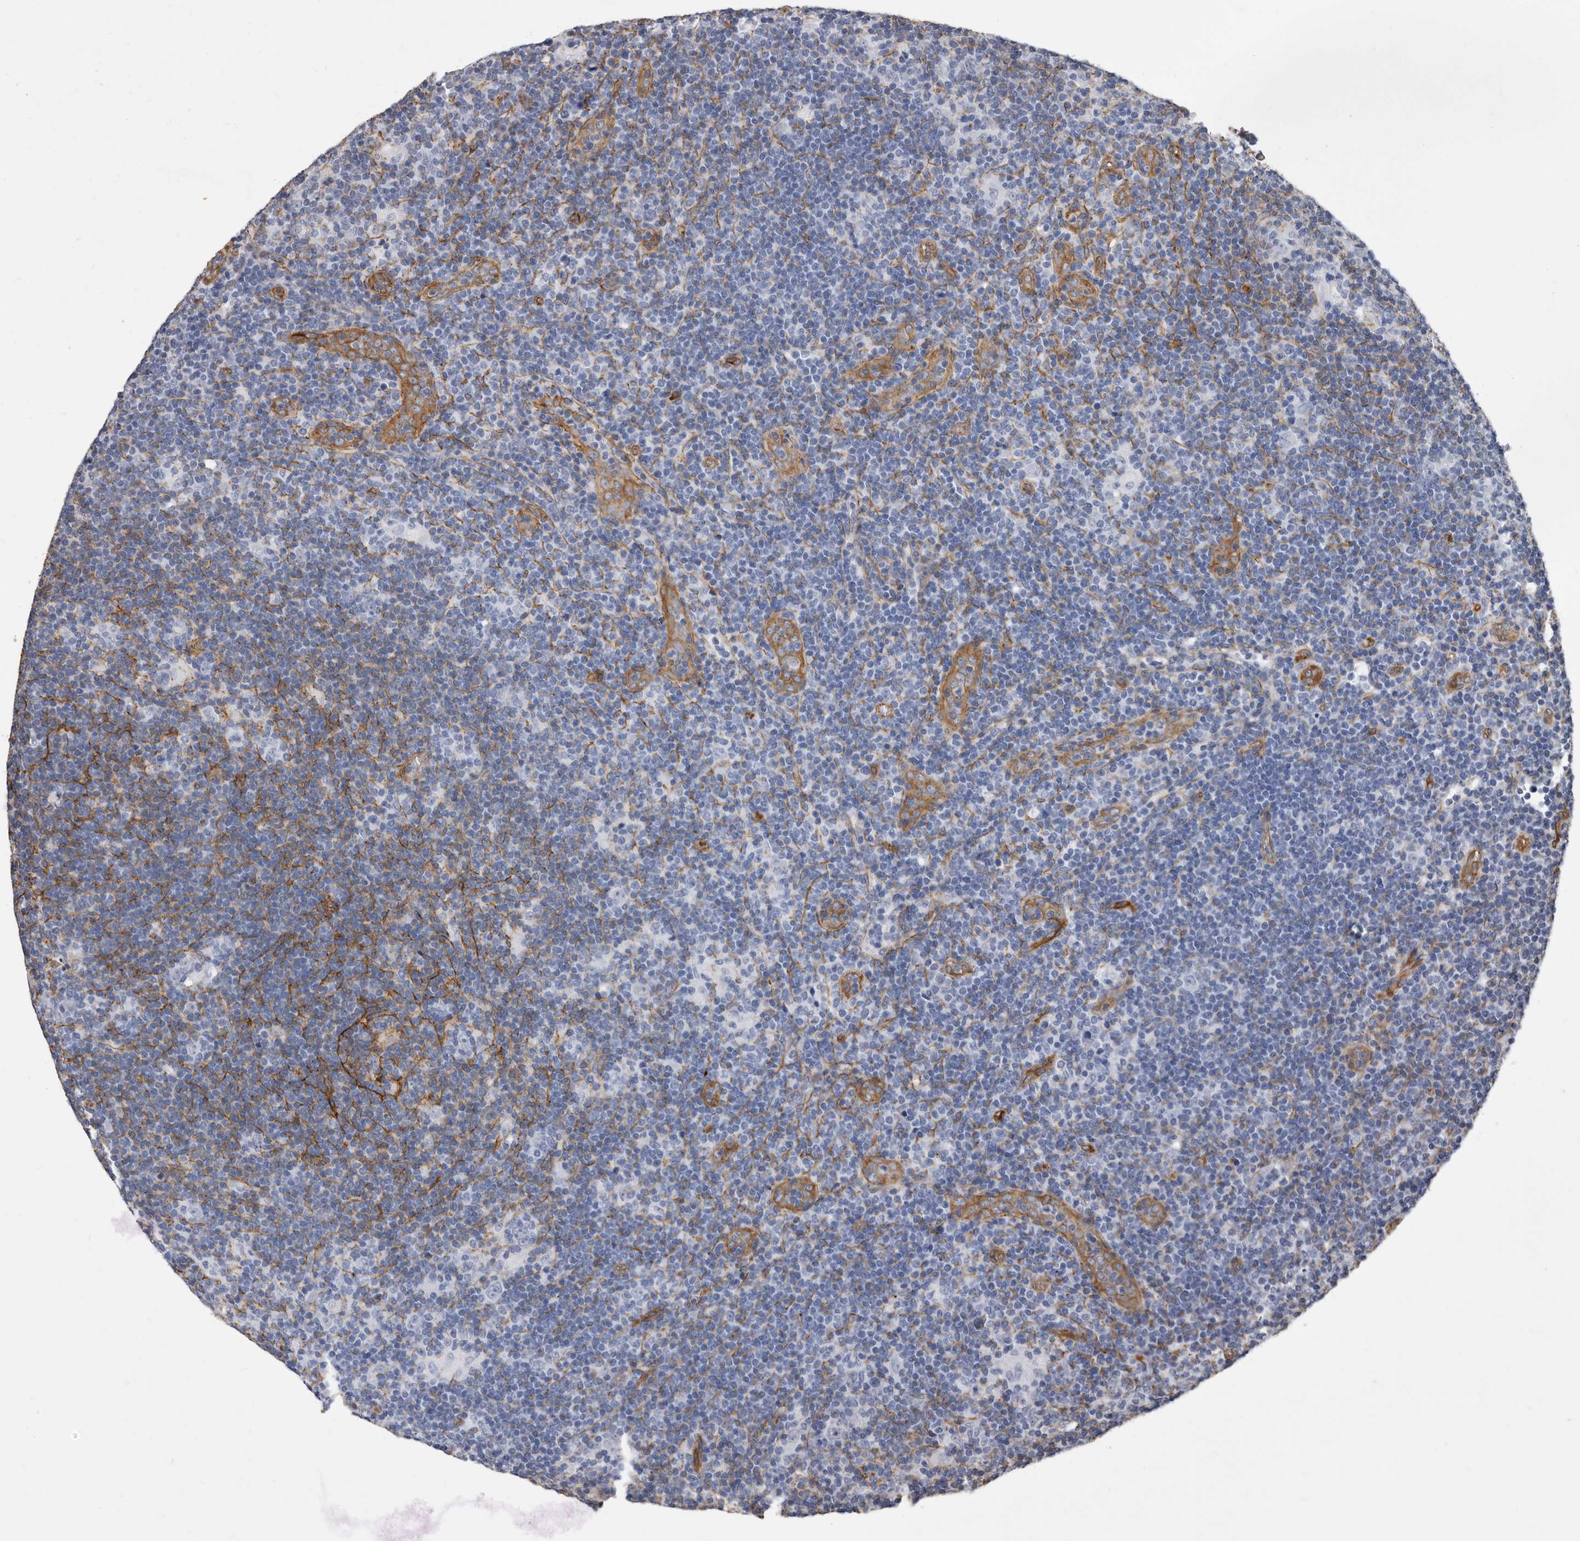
{"staining": {"intensity": "negative", "quantity": "none", "location": "none"}, "tissue": "lymphoma", "cell_type": "Tumor cells", "image_type": "cancer", "snomed": [{"axis": "morphology", "description": "Hodgkin's disease, NOS"}, {"axis": "topography", "description": "Lymph node"}], "caption": "High magnification brightfield microscopy of Hodgkin's disease stained with DAB (brown) and counterstained with hematoxylin (blue): tumor cells show no significant positivity.", "gene": "ENAH", "patient": {"sex": "female", "age": 57}}